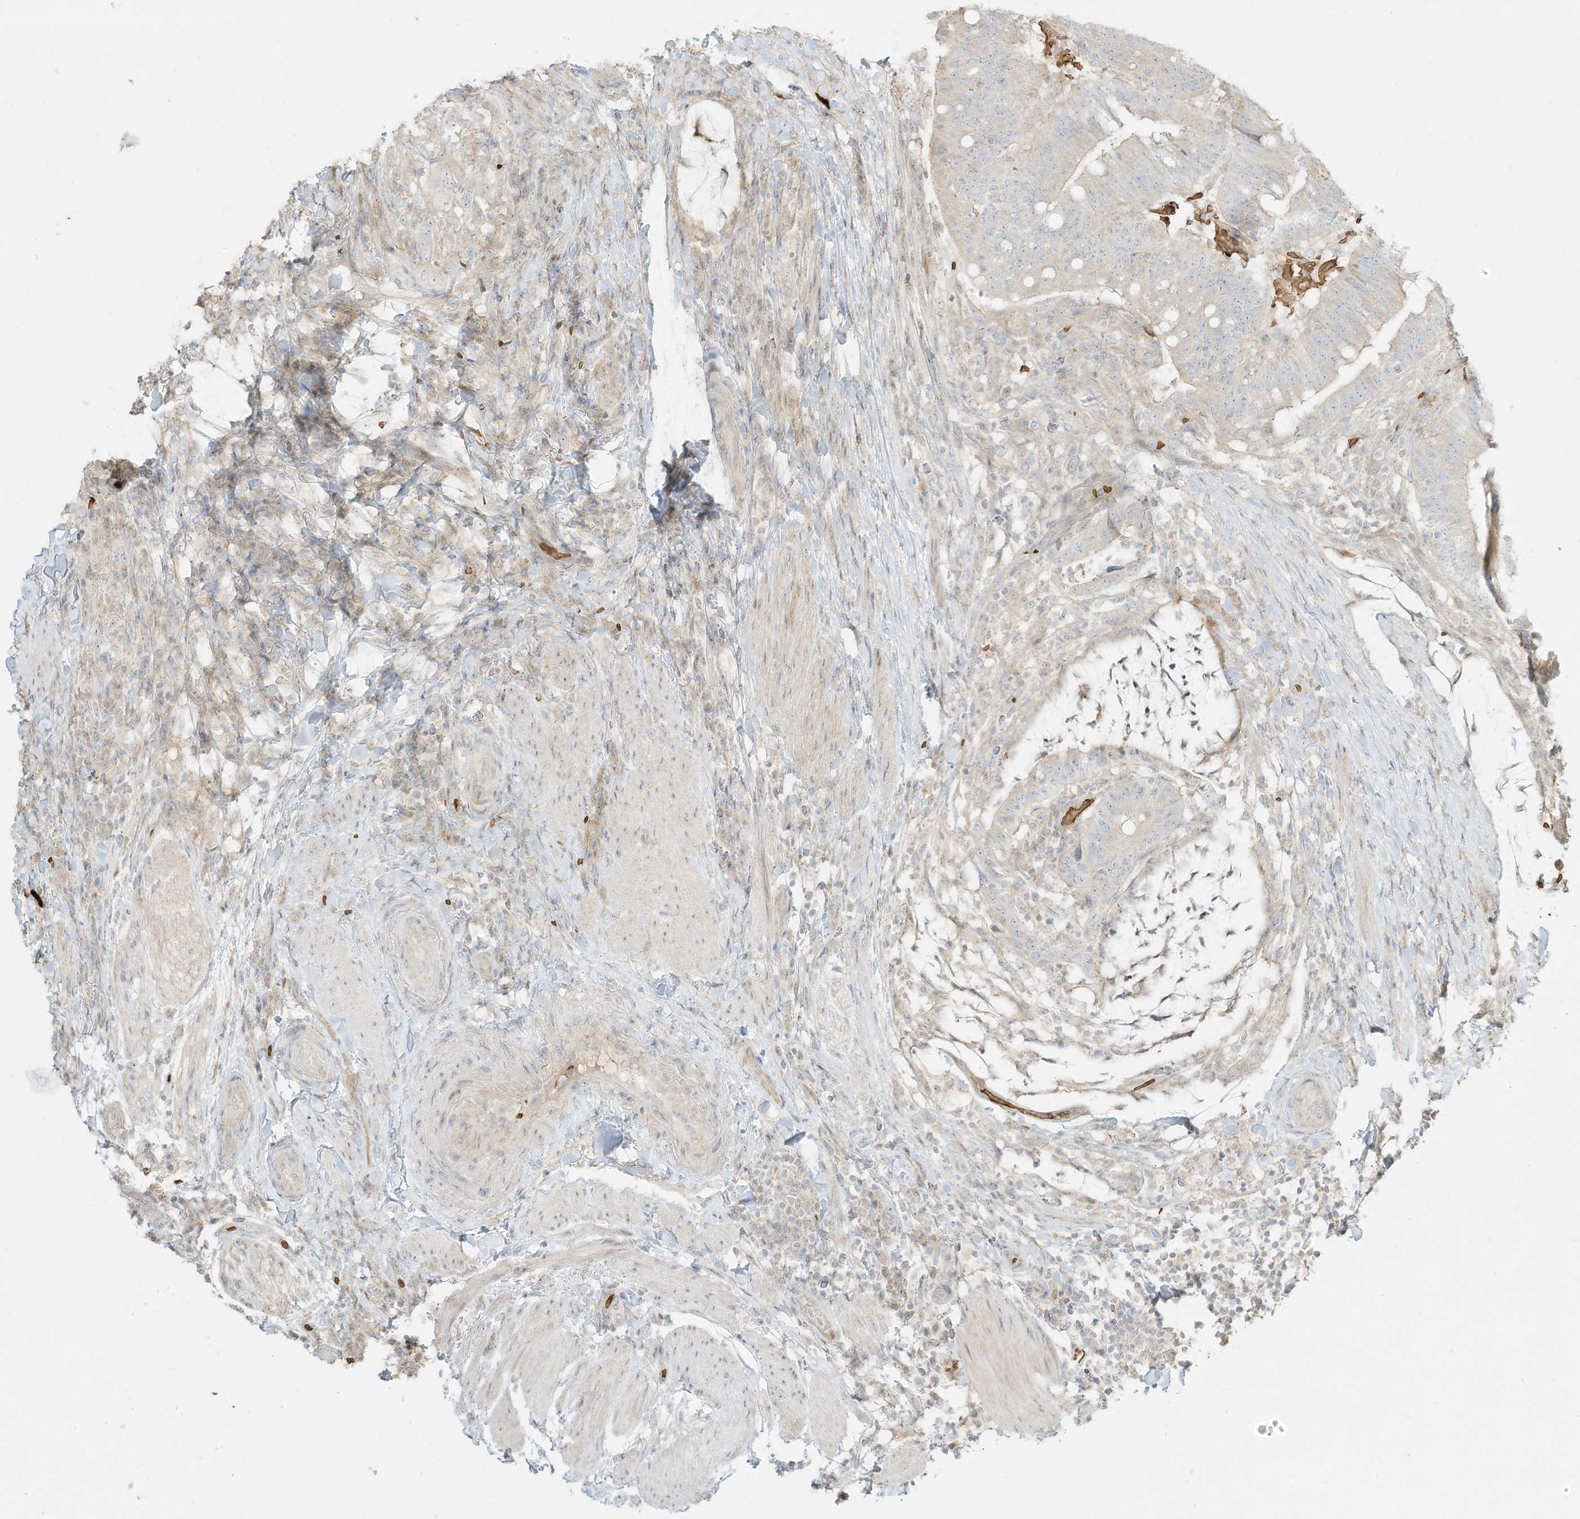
{"staining": {"intensity": "negative", "quantity": "none", "location": "none"}, "tissue": "colorectal cancer", "cell_type": "Tumor cells", "image_type": "cancer", "snomed": [{"axis": "morphology", "description": "Adenocarcinoma, NOS"}, {"axis": "topography", "description": "Colon"}], "caption": "Tumor cells are negative for protein expression in human colorectal adenocarcinoma.", "gene": "OFD1", "patient": {"sex": "female", "age": 66}}